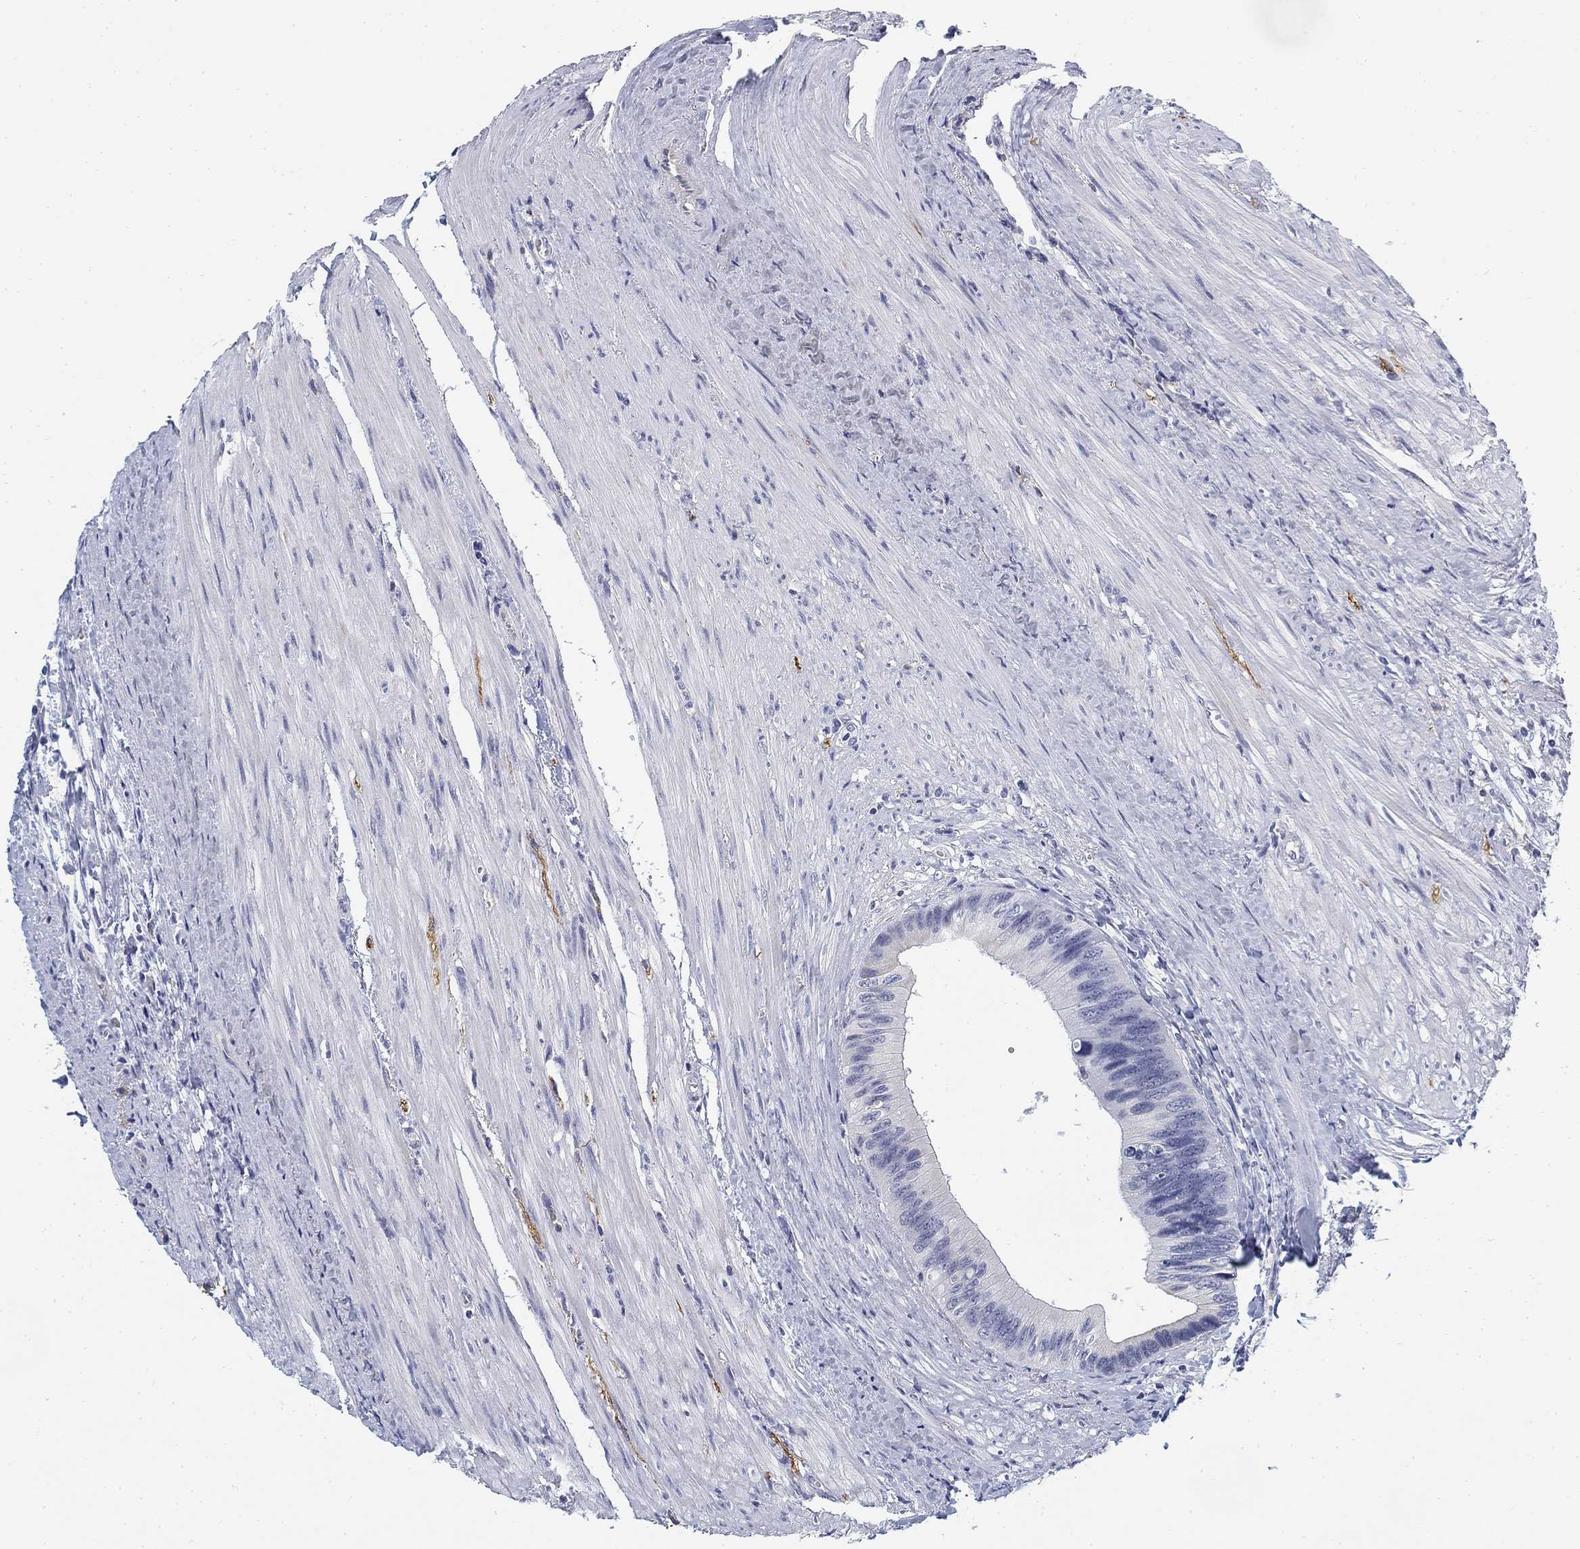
{"staining": {"intensity": "negative", "quantity": "none", "location": "none"}, "tissue": "colorectal cancer", "cell_type": "Tumor cells", "image_type": "cancer", "snomed": [{"axis": "morphology", "description": "Normal tissue, NOS"}, {"axis": "morphology", "description": "Adenocarcinoma, NOS"}, {"axis": "topography", "description": "Colon"}], "caption": "Immunohistochemical staining of adenocarcinoma (colorectal) displays no significant positivity in tumor cells. The staining was performed using DAB to visualize the protein expression in brown, while the nuclei were stained in blue with hematoxylin (Magnification: 20x).", "gene": "SLC2A5", "patient": {"sex": "male", "age": 65}}